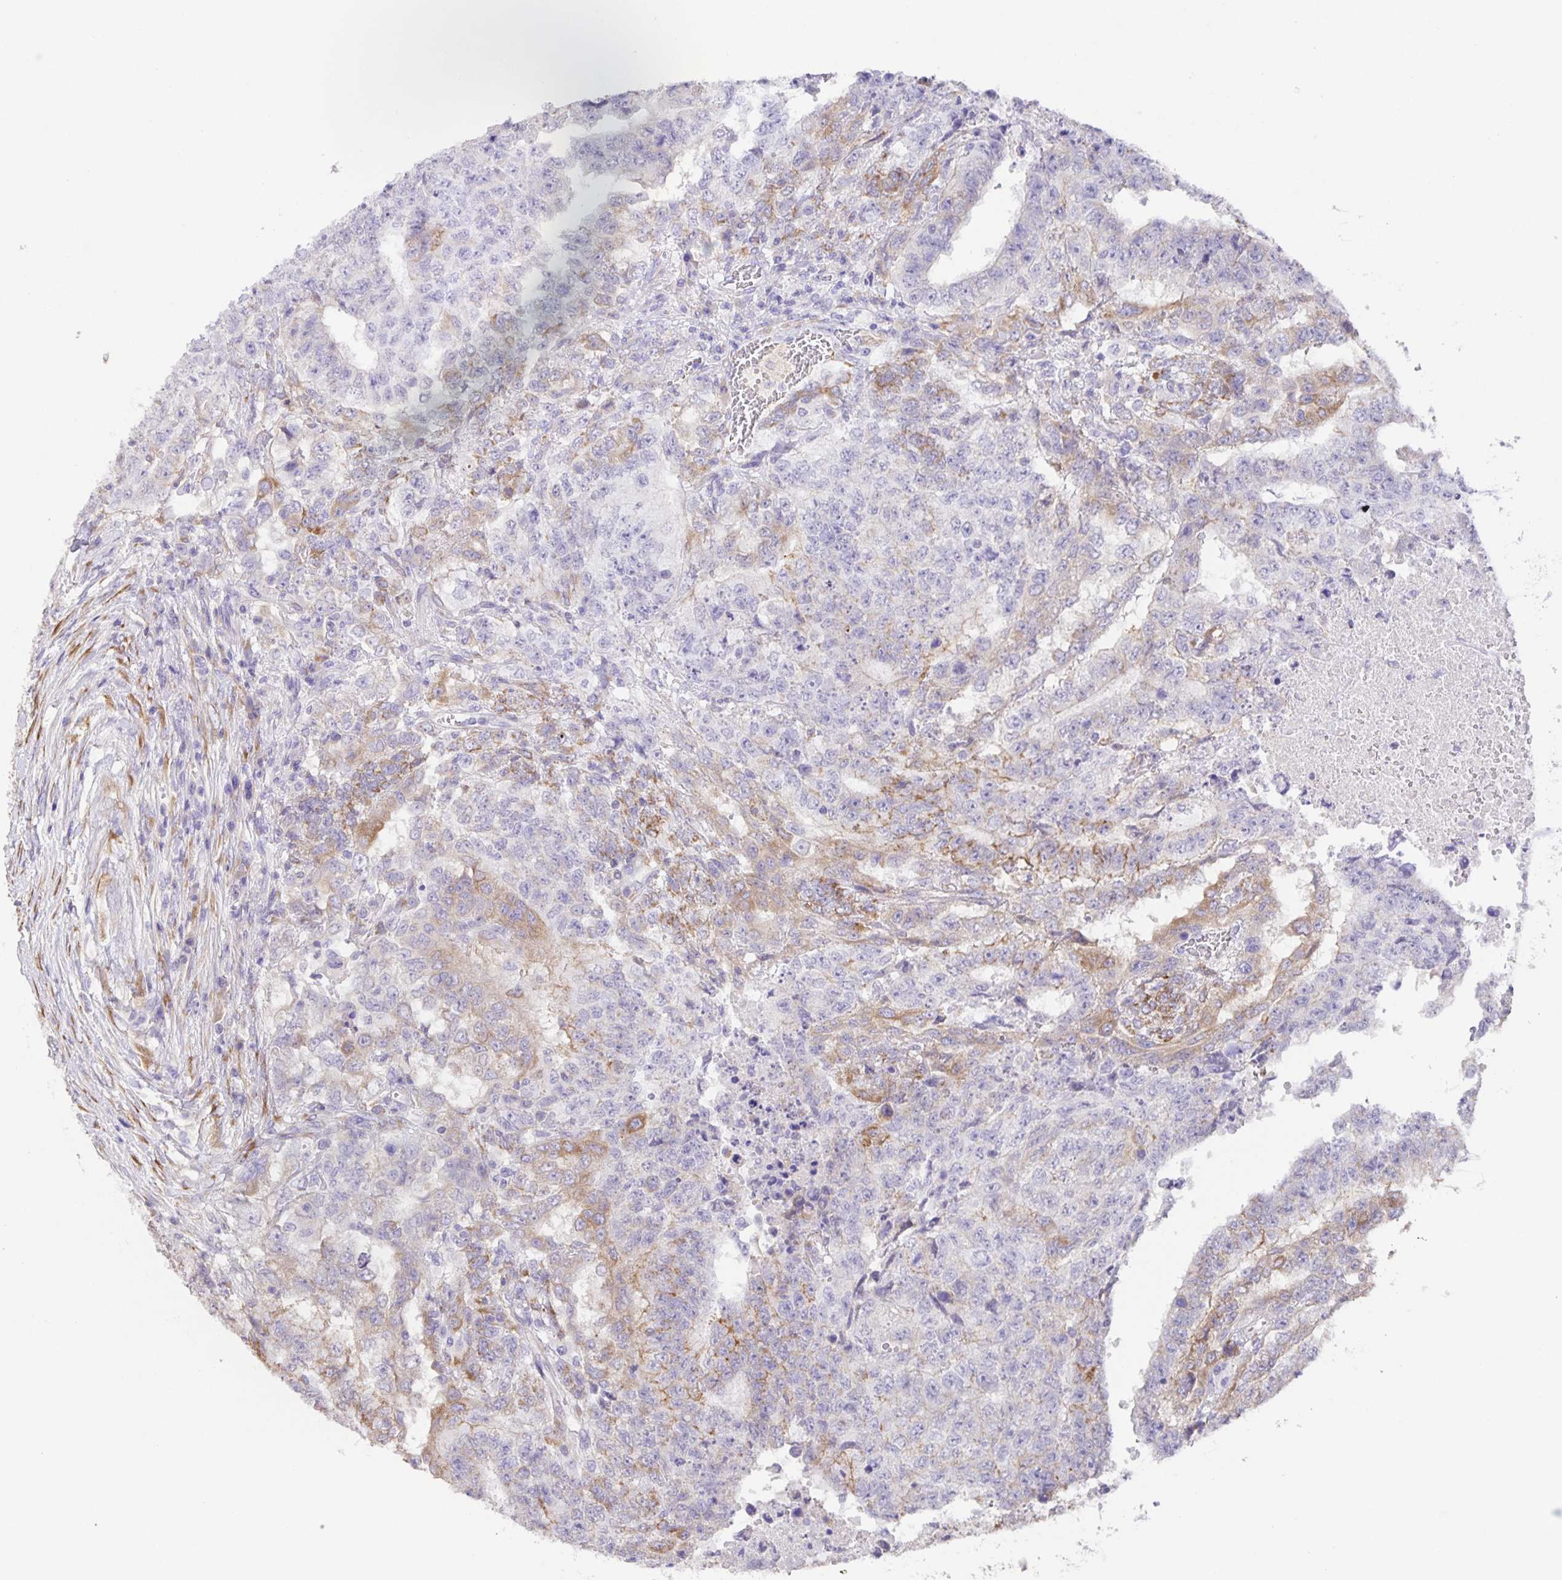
{"staining": {"intensity": "weak", "quantity": "<25%", "location": "cytoplasmic/membranous"}, "tissue": "testis cancer", "cell_type": "Tumor cells", "image_type": "cancer", "snomed": [{"axis": "morphology", "description": "Carcinoma, Embryonal, NOS"}, {"axis": "topography", "description": "Testis"}], "caption": "Immunohistochemistry (IHC) of human embryonal carcinoma (testis) demonstrates no positivity in tumor cells.", "gene": "PRR36", "patient": {"sex": "male", "age": 24}}